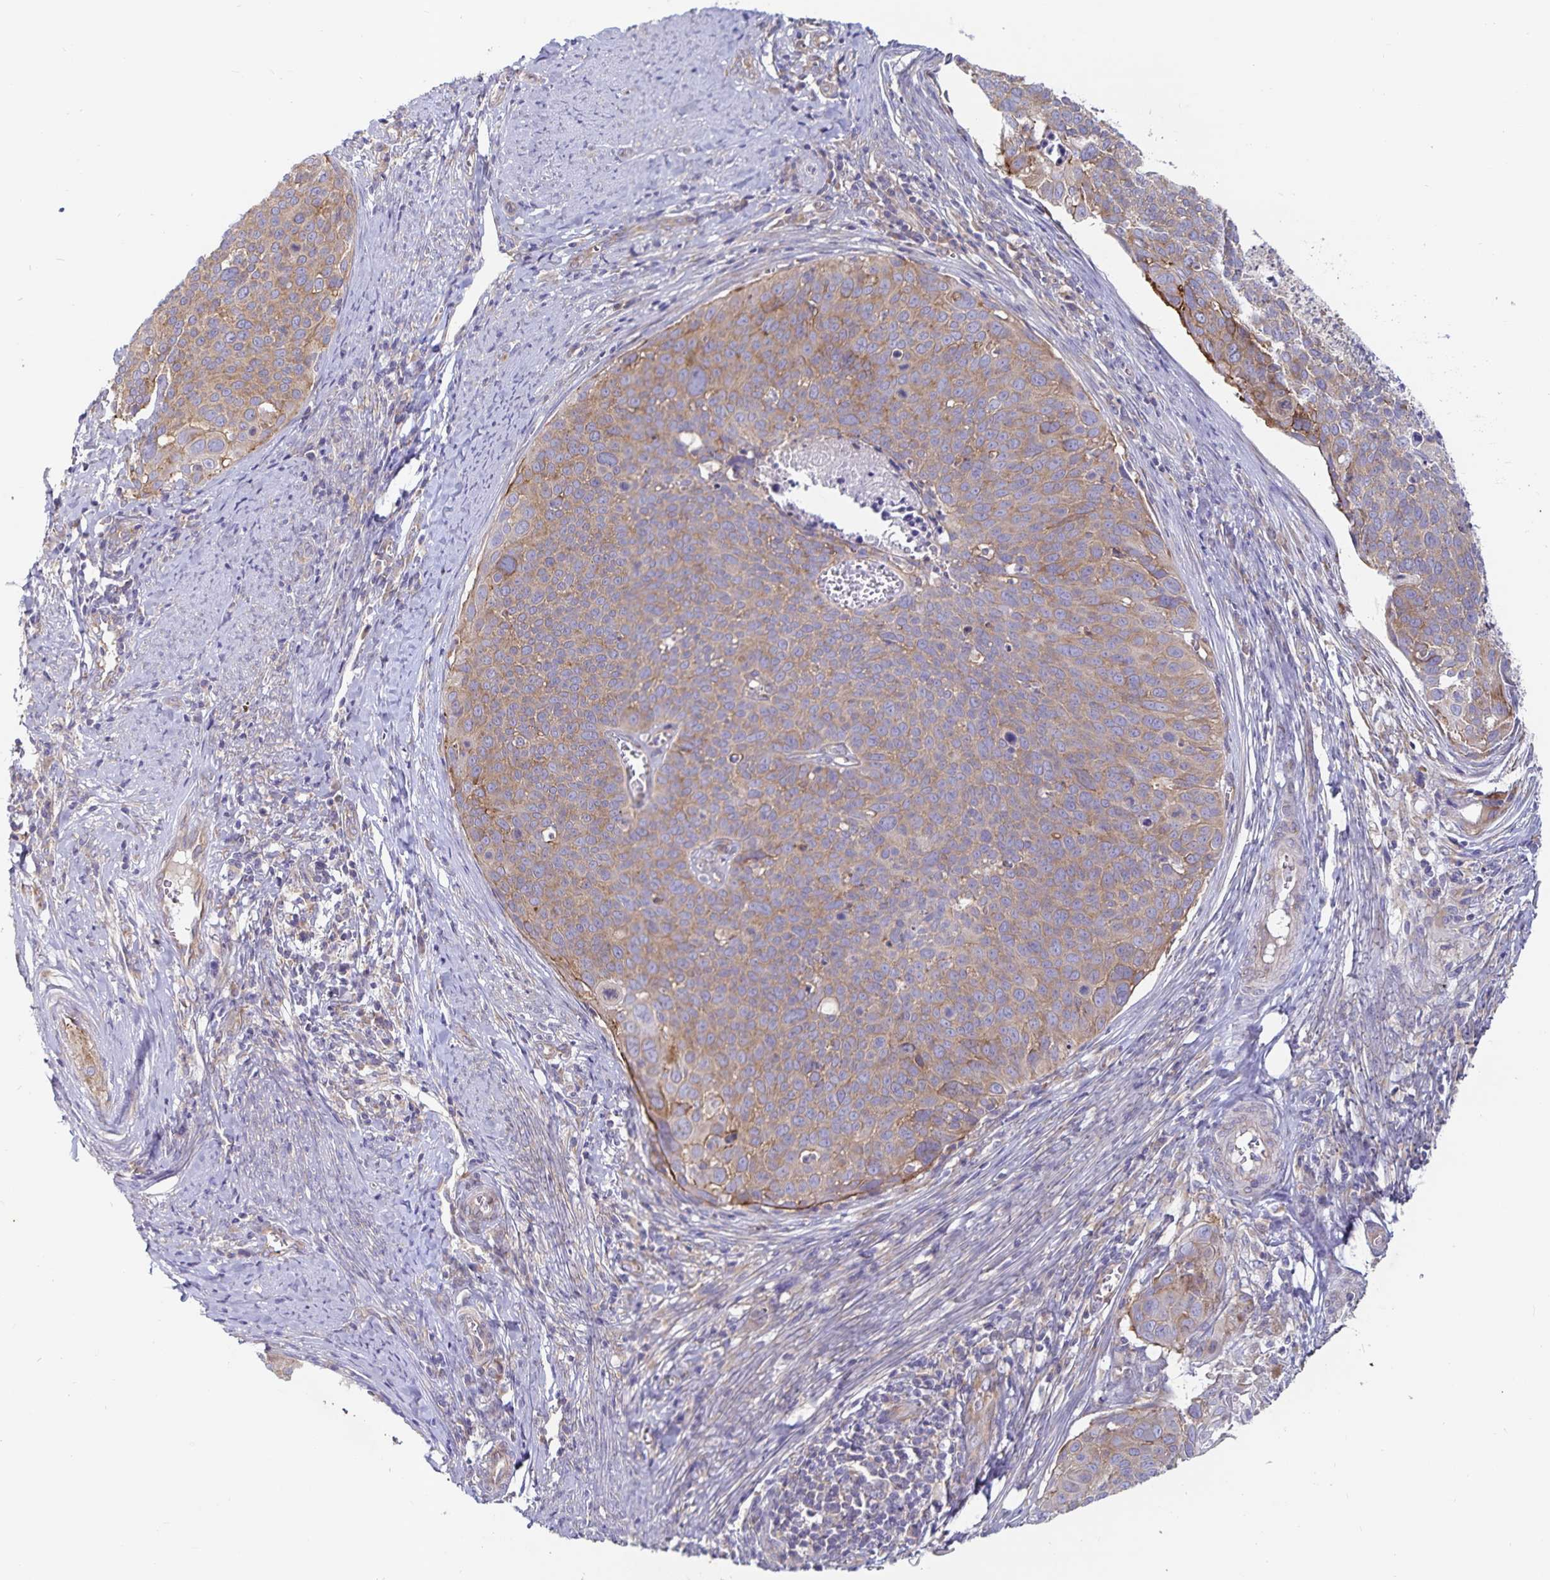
{"staining": {"intensity": "moderate", "quantity": "25%-75%", "location": "cytoplasmic/membranous"}, "tissue": "cervical cancer", "cell_type": "Tumor cells", "image_type": "cancer", "snomed": [{"axis": "morphology", "description": "Squamous cell carcinoma, NOS"}, {"axis": "topography", "description": "Cervix"}], "caption": "Immunohistochemistry (DAB (3,3'-diaminobenzidine)) staining of cervical squamous cell carcinoma displays moderate cytoplasmic/membranous protein expression in approximately 25%-75% of tumor cells. (brown staining indicates protein expression, while blue staining denotes nuclei).", "gene": "FAM120A", "patient": {"sex": "female", "age": 39}}